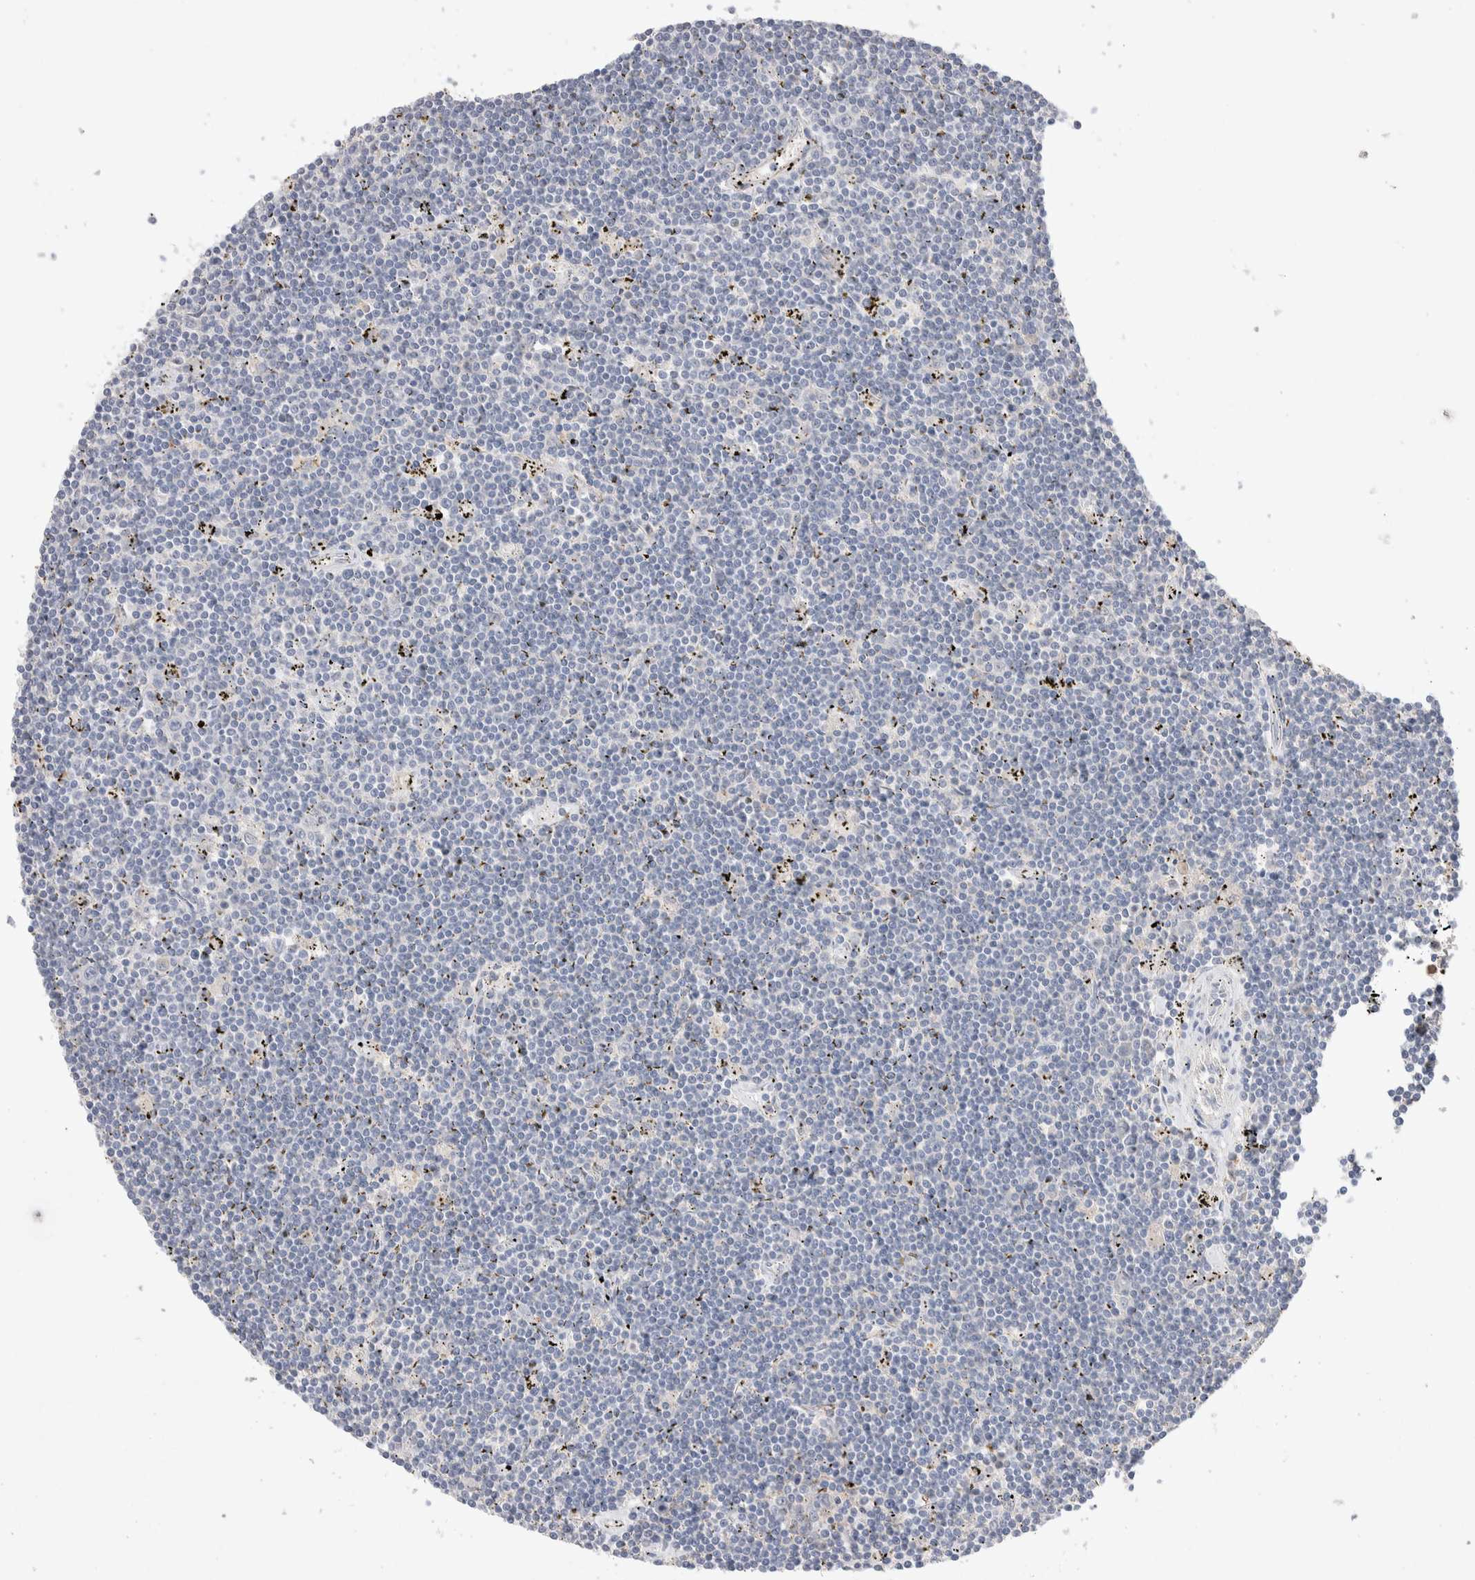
{"staining": {"intensity": "negative", "quantity": "none", "location": "none"}, "tissue": "lymphoma", "cell_type": "Tumor cells", "image_type": "cancer", "snomed": [{"axis": "morphology", "description": "Malignant lymphoma, non-Hodgkin's type, Low grade"}, {"axis": "topography", "description": "Spleen"}], "caption": "Immunohistochemical staining of lymphoma reveals no significant staining in tumor cells.", "gene": "FFAR2", "patient": {"sex": "male", "age": 76}}